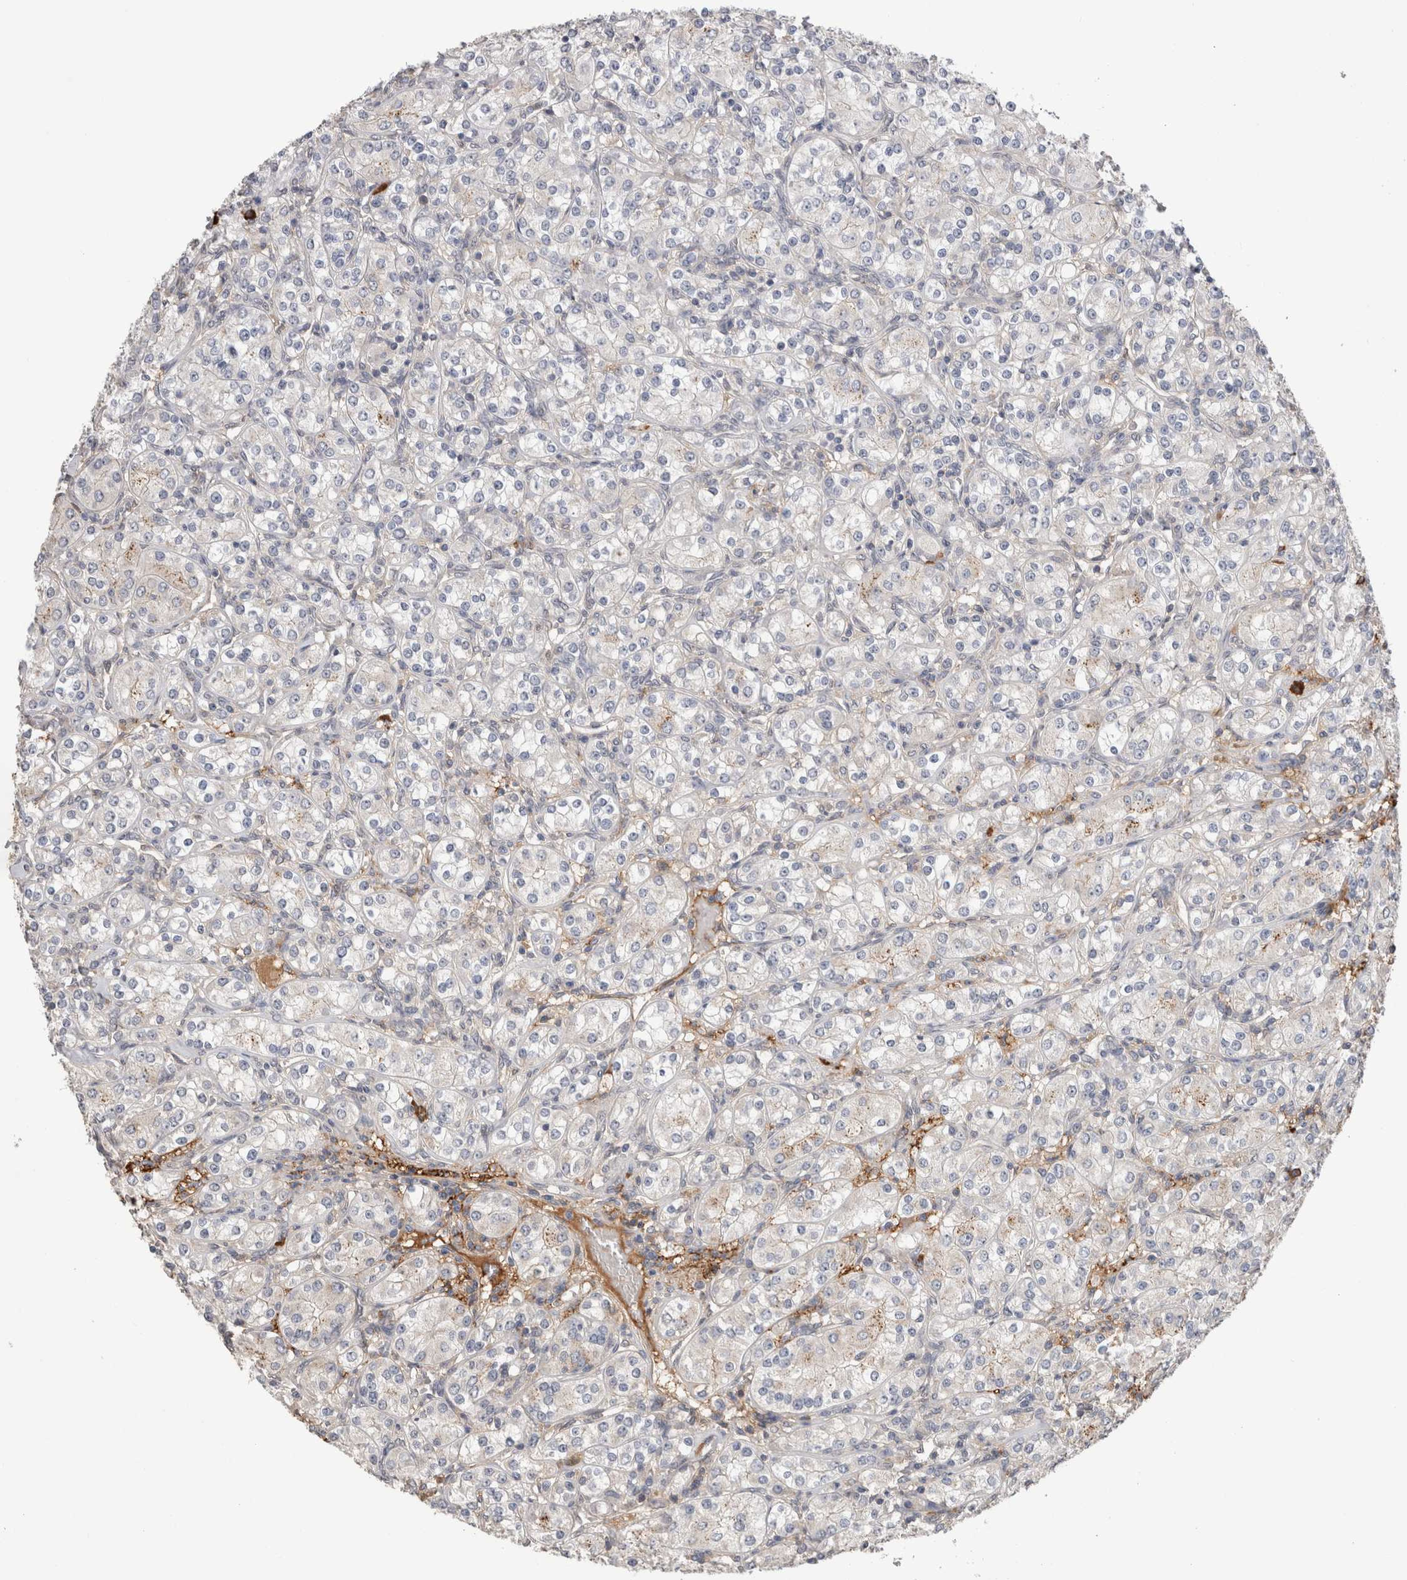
{"staining": {"intensity": "negative", "quantity": "none", "location": "none"}, "tissue": "renal cancer", "cell_type": "Tumor cells", "image_type": "cancer", "snomed": [{"axis": "morphology", "description": "Adenocarcinoma, NOS"}, {"axis": "topography", "description": "Kidney"}], "caption": "This photomicrograph is of renal cancer (adenocarcinoma) stained with immunohistochemistry (IHC) to label a protein in brown with the nuclei are counter-stained blue. There is no expression in tumor cells.", "gene": "PPP3CC", "patient": {"sex": "male", "age": 77}}